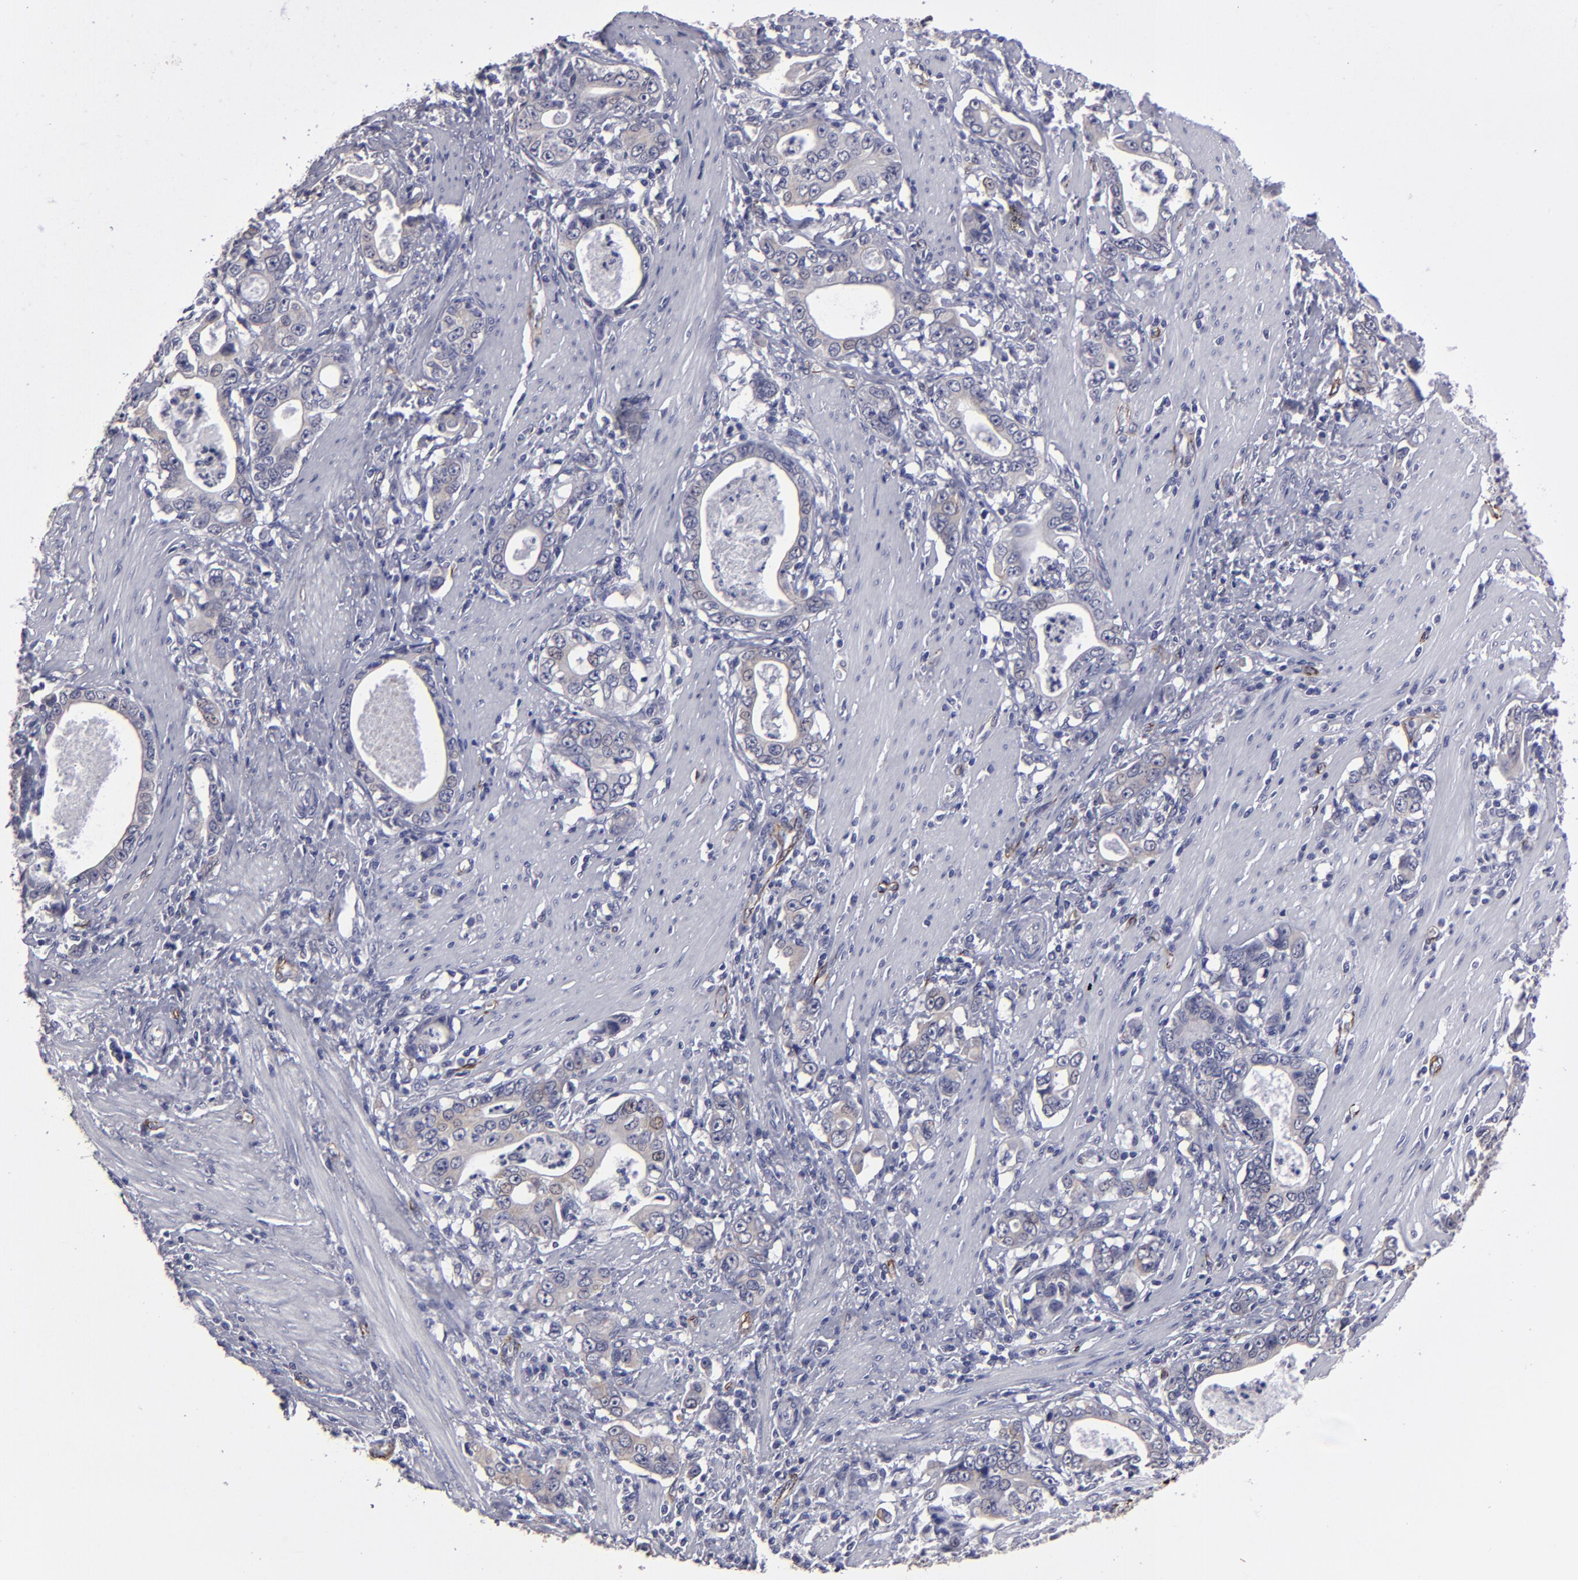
{"staining": {"intensity": "weak", "quantity": "<25%", "location": "cytoplasmic/membranous,nuclear"}, "tissue": "stomach cancer", "cell_type": "Tumor cells", "image_type": "cancer", "snomed": [{"axis": "morphology", "description": "Adenocarcinoma, NOS"}, {"axis": "topography", "description": "Stomach, lower"}], "caption": "This image is of adenocarcinoma (stomach) stained with immunohistochemistry to label a protein in brown with the nuclei are counter-stained blue. There is no staining in tumor cells.", "gene": "ZNF175", "patient": {"sex": "female", "age": 72}}